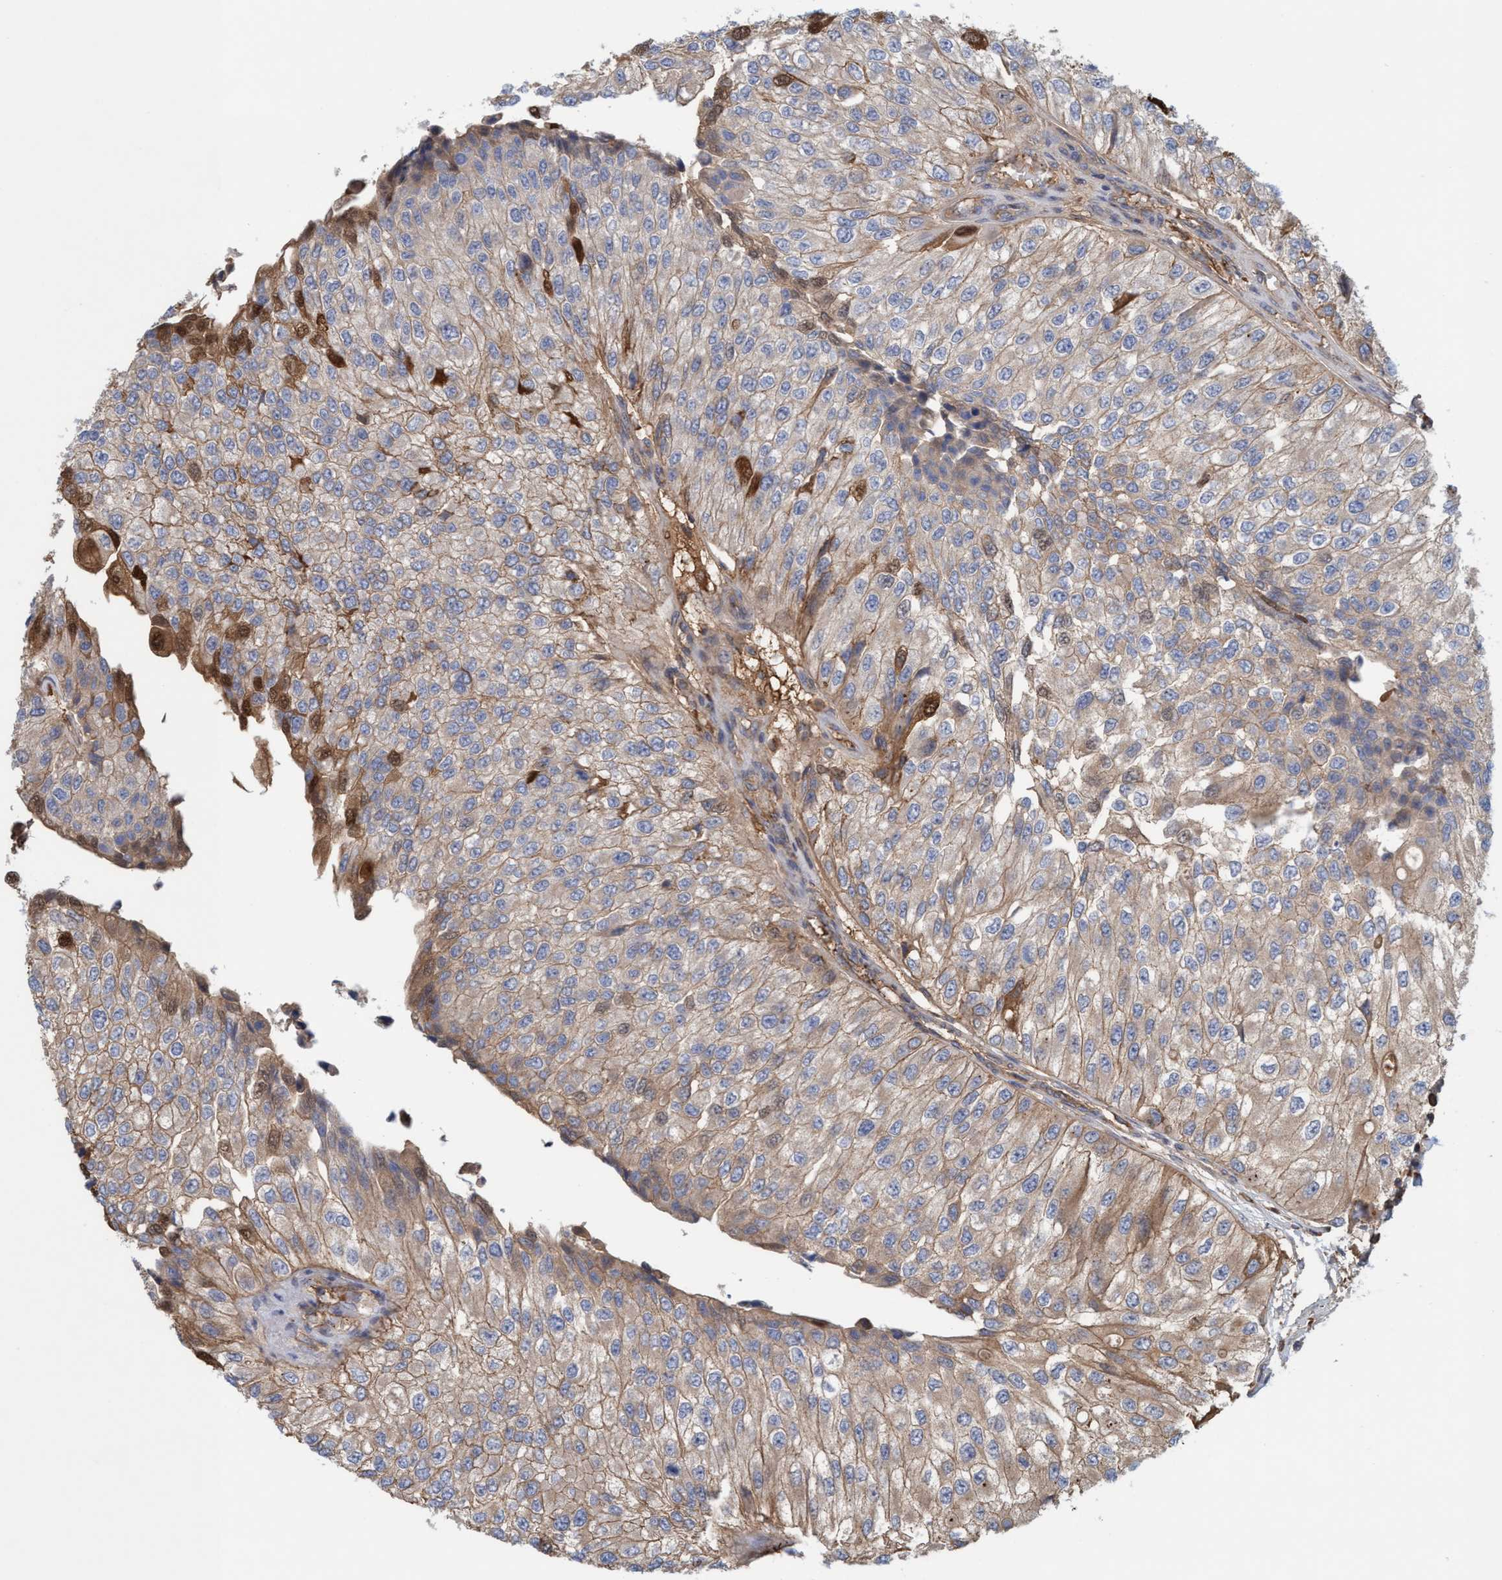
{"staining": {"intensity": "weak", "quantity": ">75%", "location": "cytoplasmic/membranous"}, "tissue": "urothelial cancer", "cell_type": "Tumor cells", "image_type": "cancer", "snomed": [{"axis": "morphology", "description": "Urothelial carcinoma, High grade"}, {"axis": "topography", "description": "Kidney"}, {"axis": "topography", "description": "Urinary bladder"}], "caption": "DAB (3,3'-diaminobenzidine) immunohistochemical staining of human high-grade urothelial carcinoma shows weak cytoplasmic/membranous protein positivity in approximately >75% of tumor cells.", "gene": "SPECC1", "patient": {"sex": "male", "age": 77}}